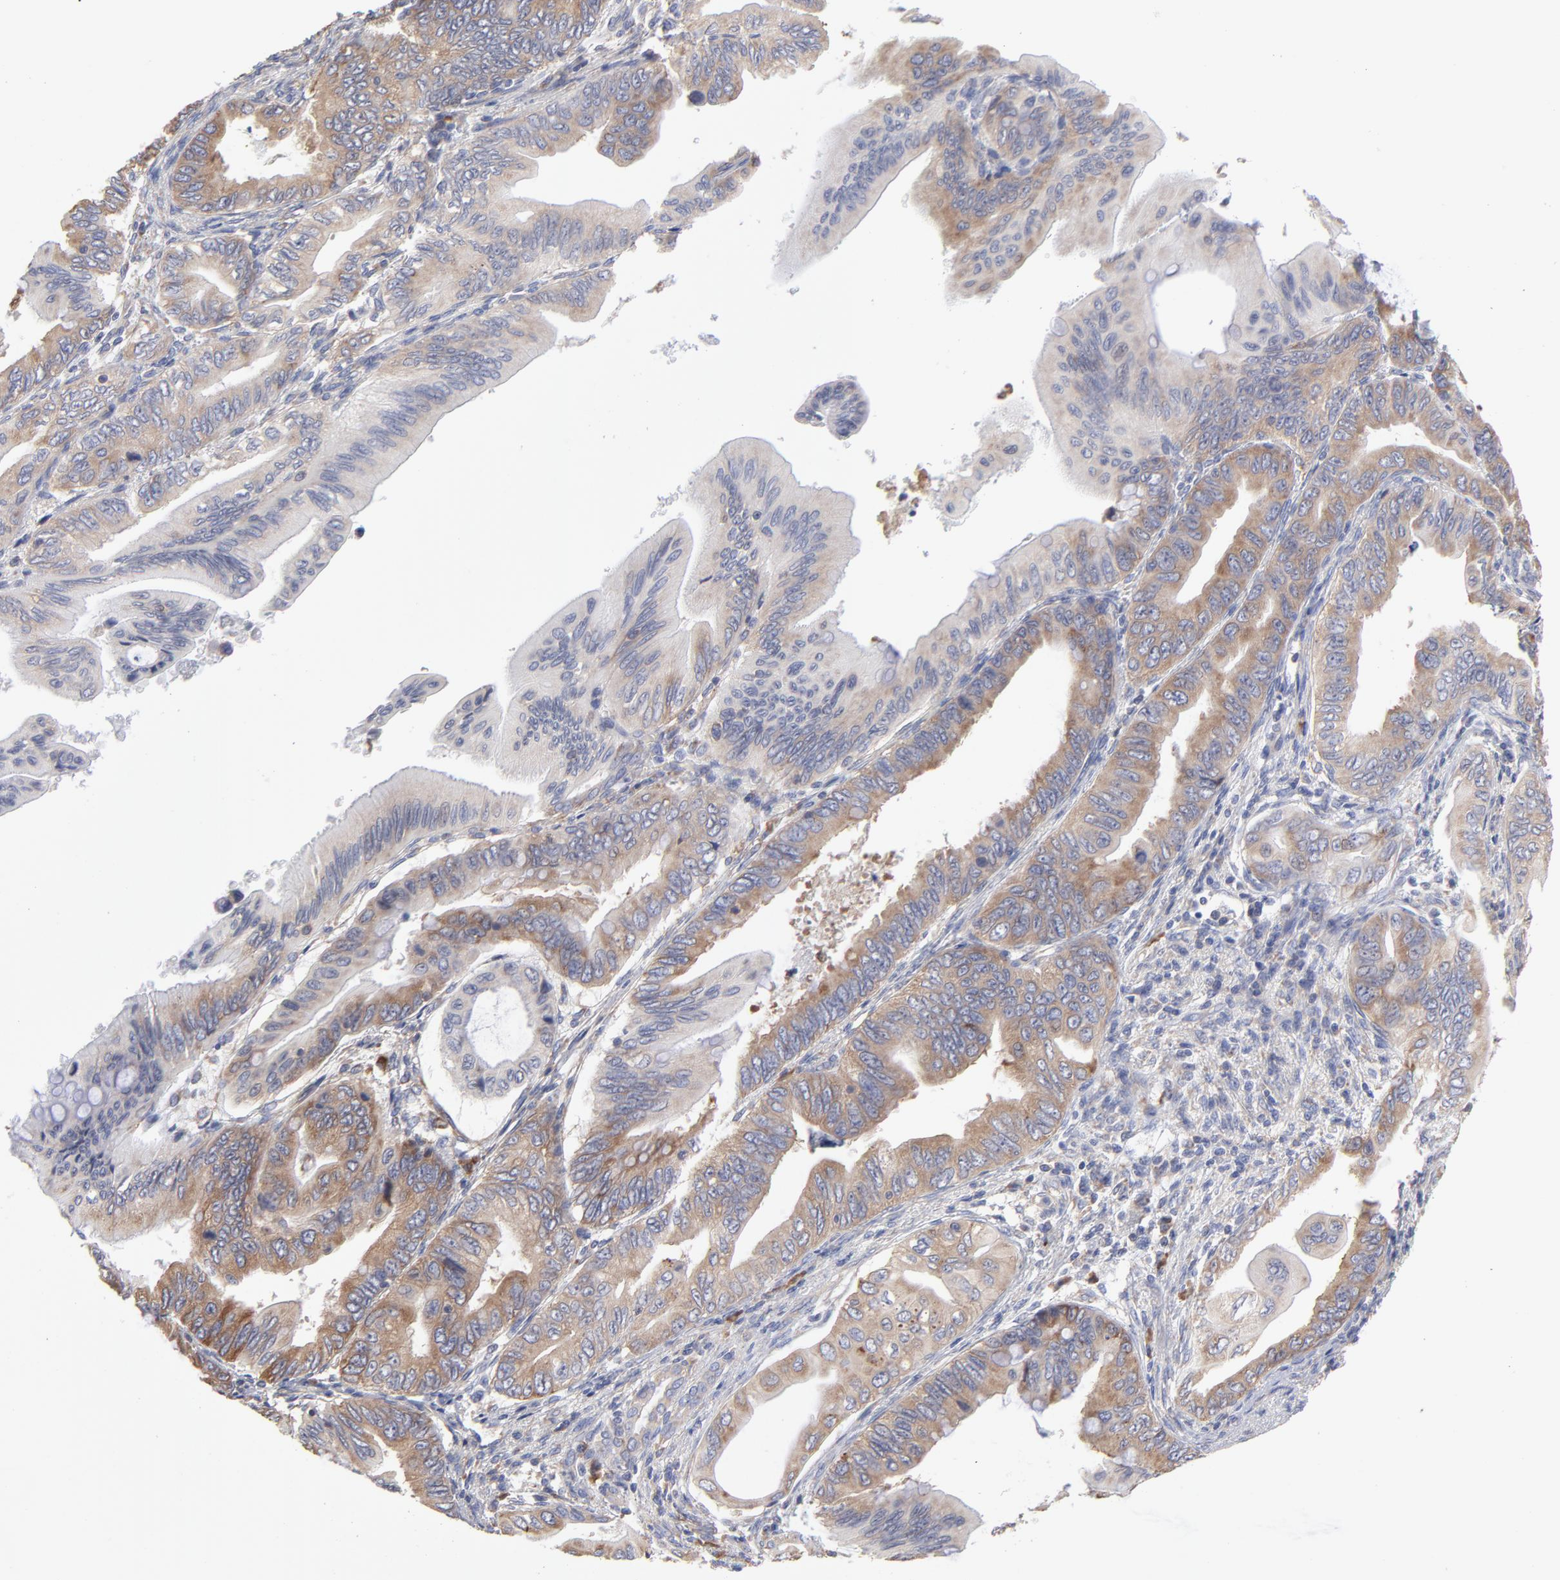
{"staining": {"intensity": "moderate", "quantity": "25%-75%", "location": "cytoplasmic/membranous"}, "tissue": "pancreatic cancer", "cell_type": "Tumor cells", "image_type": "cancer", "snomed": [{"axis": "morphology", "description": "Adenocarcinoma, NOS"}, {"axis": "topography", "description": "Pancreas"}], "caption": "Immunohistochemistry of human pancreatic adenocarcinoma exhibits medium levels of moderate cytoplasmic/membranous staining in approximately 25%-75% of tumor cells.", "gene": "RPL3", "patient": {"sex": "female", "age": 66}}